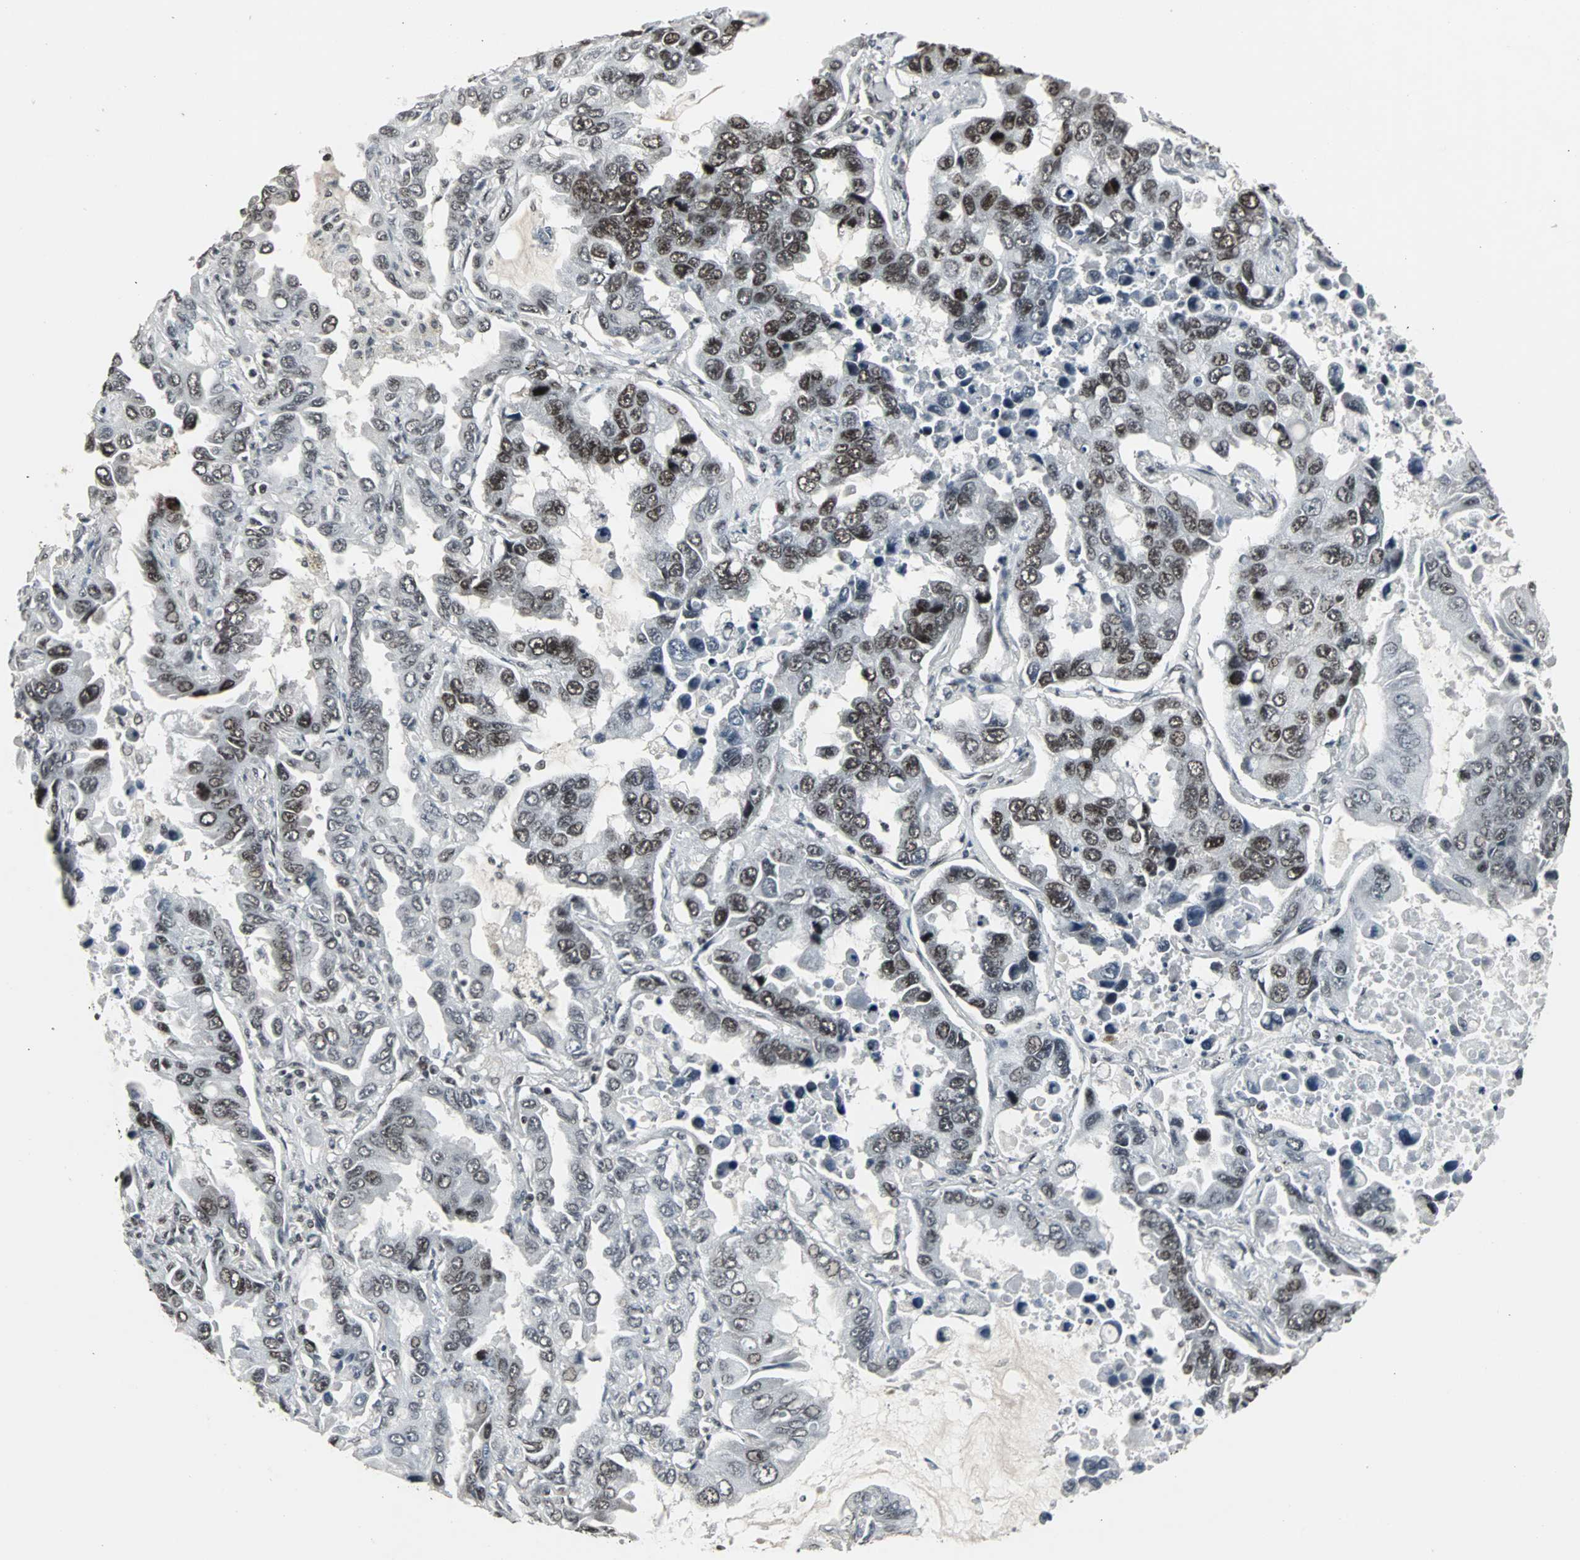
{"staining": {"intensity": "moderate", "quantity": "25%-75%", "location": "nuclear"}, "tissue": "lung cancer", "cell_type": "Tumor cells", "image_type": "cancer", "snomed": [{"axis": "morphology", "description": "Adenocarcinoma, NOS"}, {"axis": "topography", "description": "Lung"}], "caption": "The histopathology image exhibits a brown stain indicating the presence of a protein in the nuclear of tumor cells in lung cancer (adenocarcinoma). (Stains: DAB in brown, nuclei in blue, Microscopy: brightfield microscopy at high magnification).", "gene": "PNKP", "patient": {"sex": "male", "age": 64}}